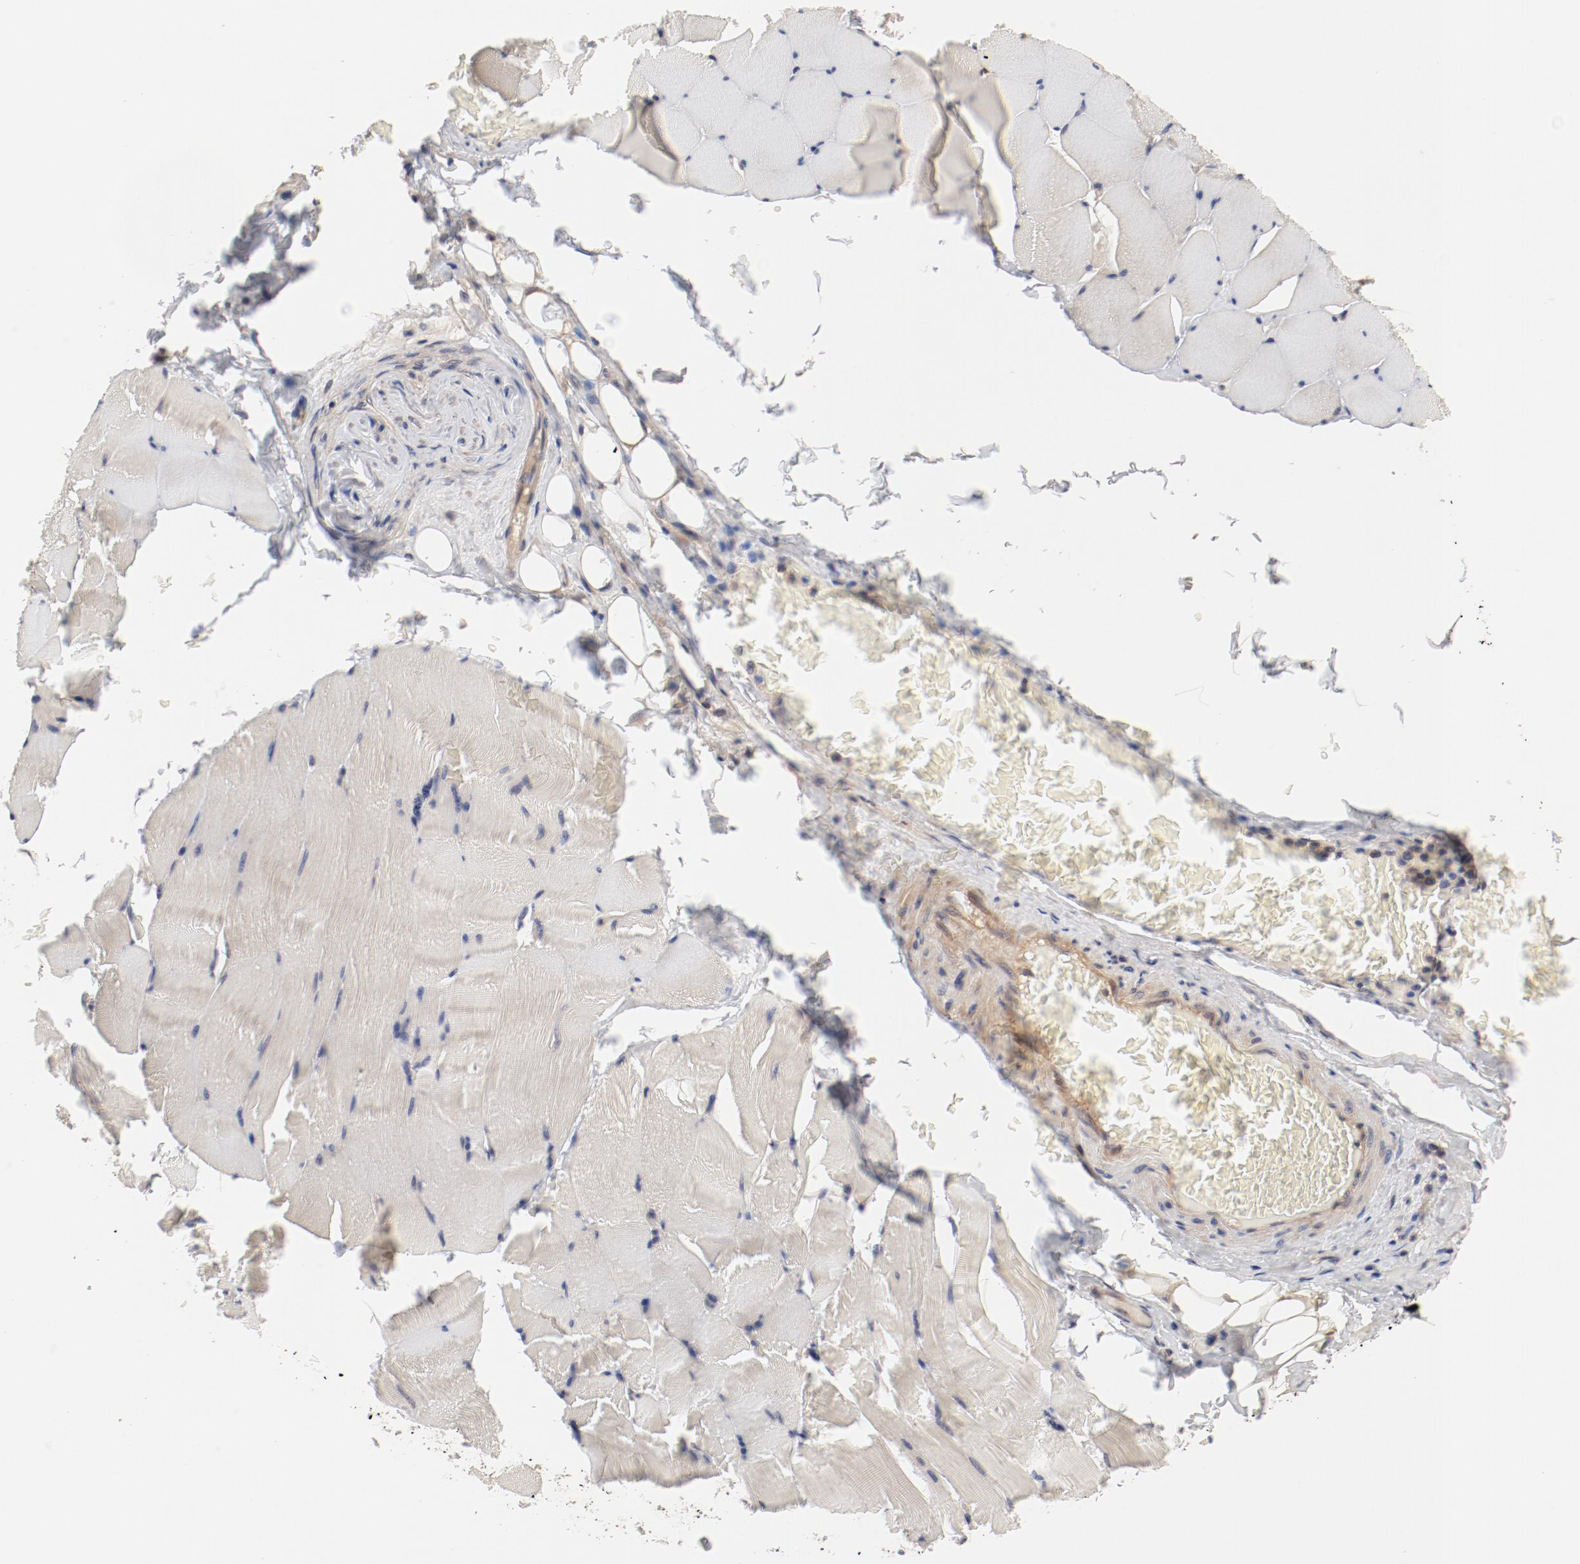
{"staining": {"intensity": "negative", "quantity": "none", "location": "none"}, "tissue": "skeletal muscle", "cell_type": "Myocytes", "image_type": "normal", "snomed": [{"axis": "morphology", "description": "Normal tissue, NOS"}, {"axis": "topography", "description": "Skeletal muscle"}], "caption": "Protein analysis of normal skeletal muscle displays no significant staining in myocytes. (Immunohistochemistry (ihc), brightfield microscopy, high magnification).", "gene": "PITPNM2", "patient": {"sex": "male", "age": 62}}